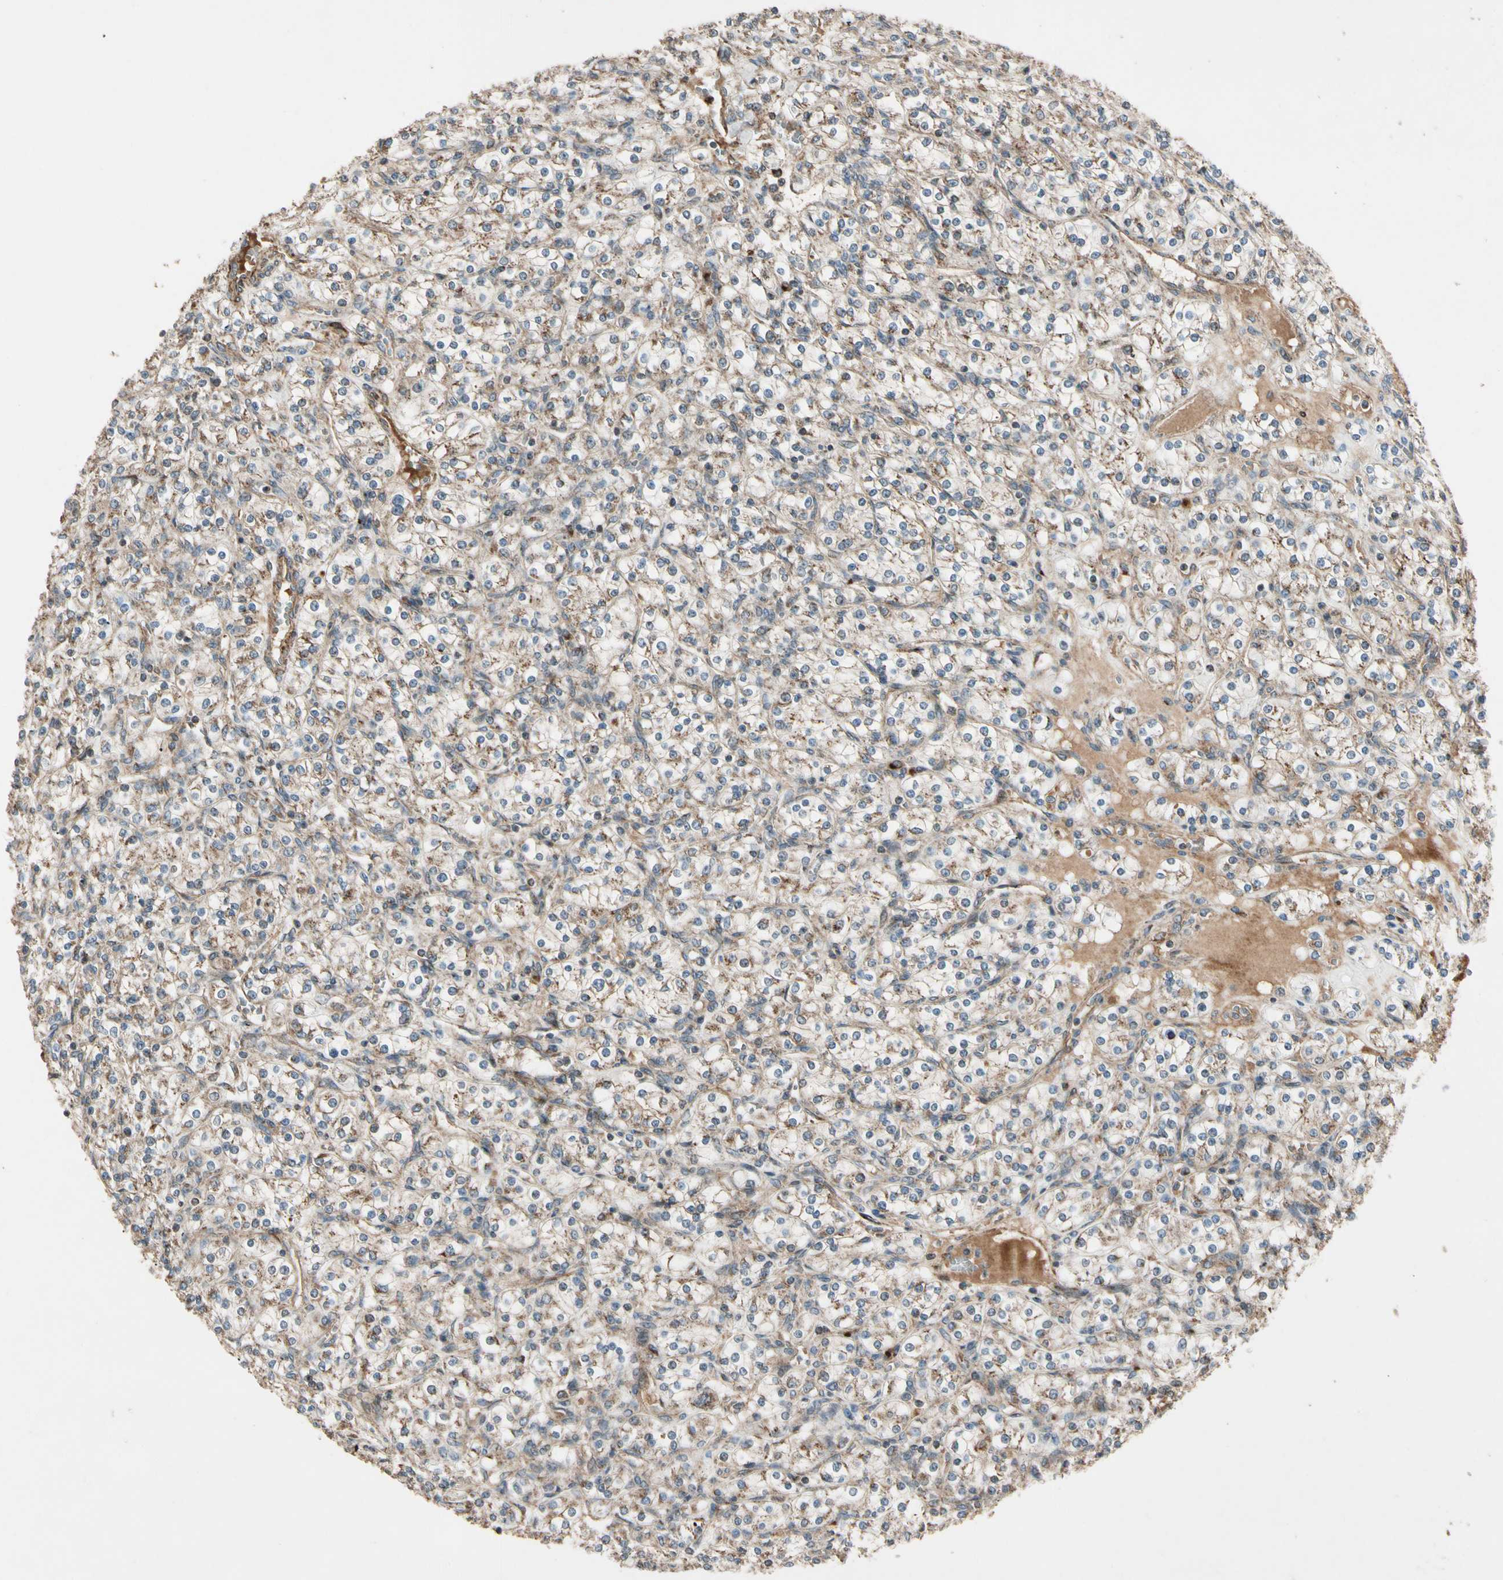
{"staining": {"intensity": "weak", "quantity": "25%-75%", "location": "cytoplasmic/membranous"}, "tissue": "renal cancer", "cell_type": "Tumor cells", "image_type": "cancer", "snomed": [{"axis": "morphology", "description": "Adenocarcinoma, NOS"}, {"axis": "topography", "description": "Kidney"}], "caption": "There is low levels of weak cytoplasmic/membranous staining in tumor cells of adenocarcinoma (renal), as demonstrated by immunohistochemical staining (brown color).", "gene": "GCK", "patient": {"sex": "male", "age": 77}}